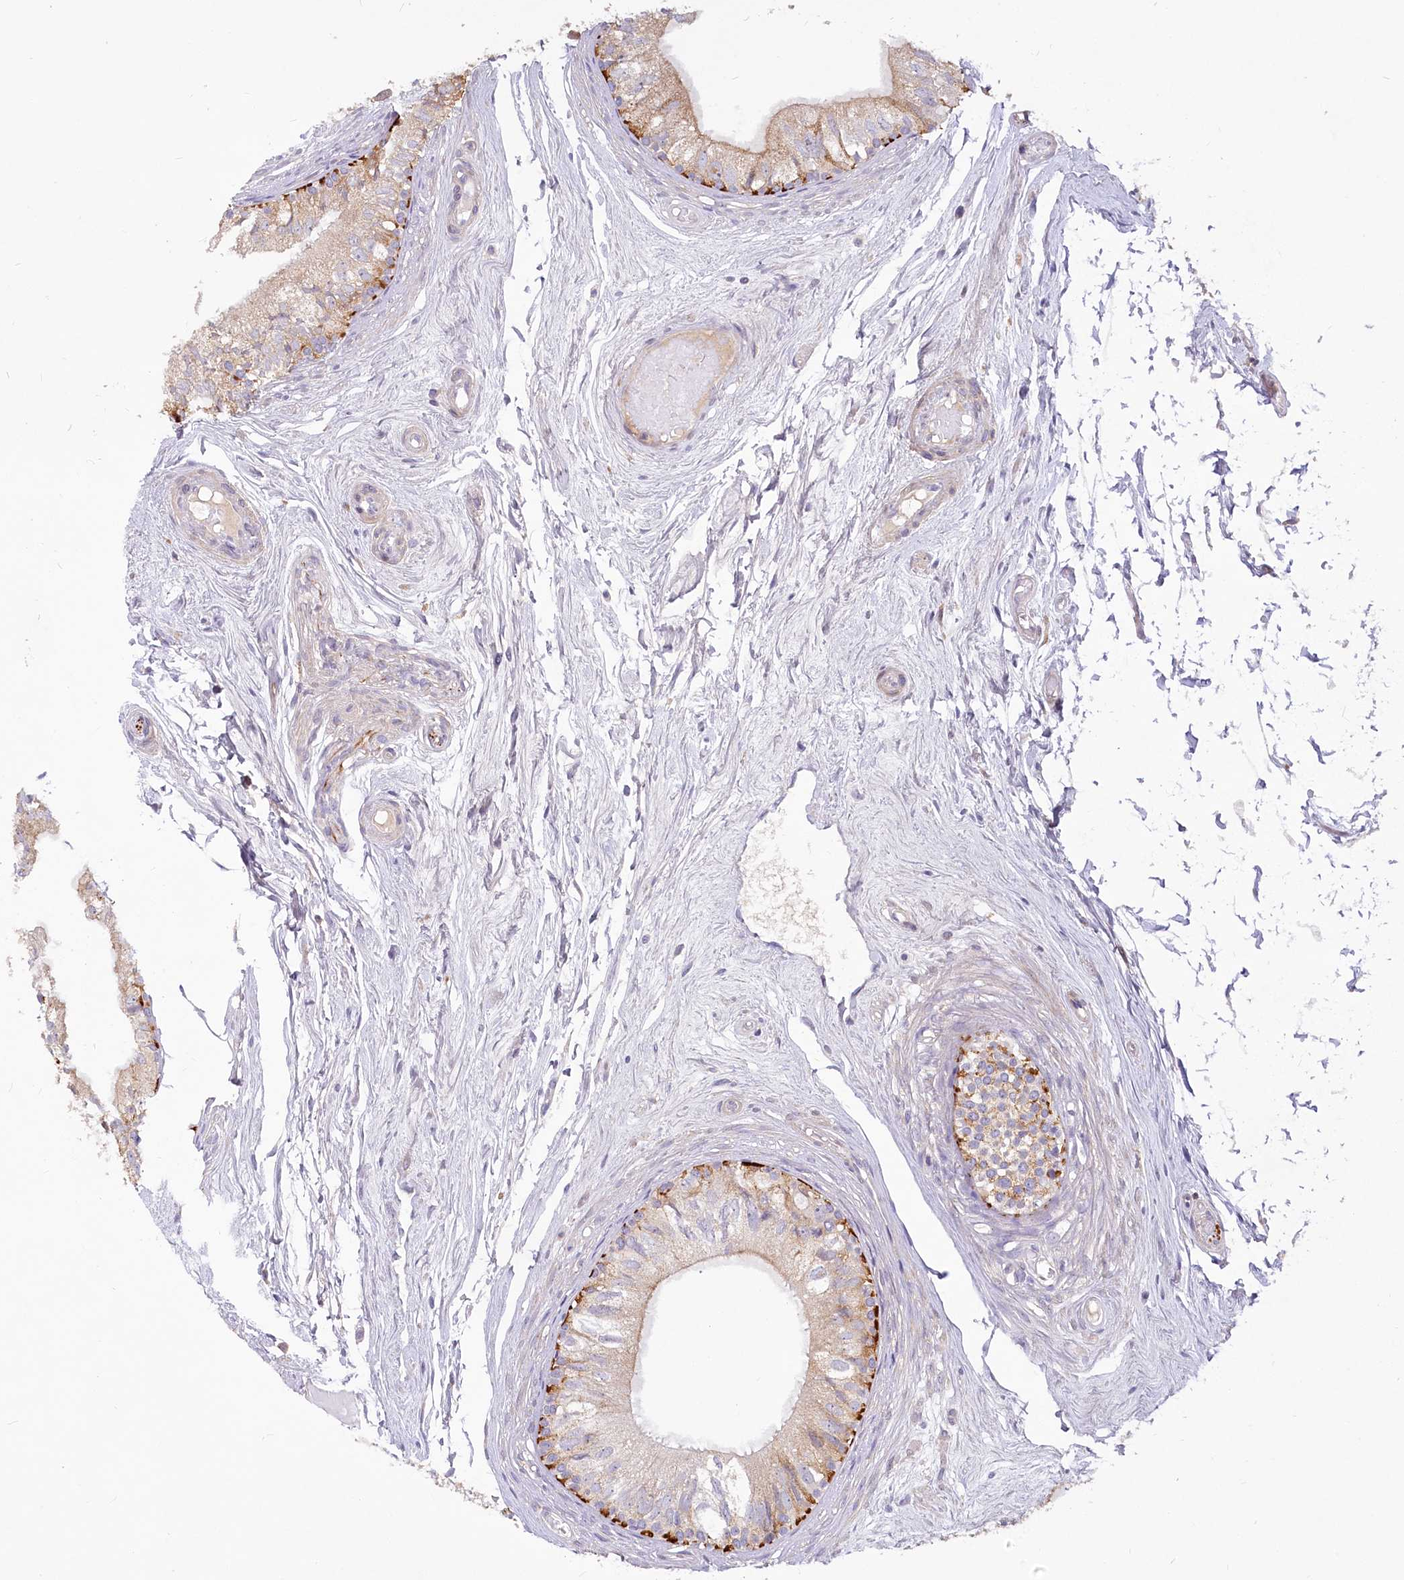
{"staining": {"intensity": "moderate", "quantity": "<25%", "location": "cytoplasmic/membranous"}, "tissue": "epididymis", "cell_type": "Glandular cells", "image_type": "normal", "snomed": [{"axis": "morphology", "description": "Normal tissue, NOS"}, {"axis": "topography", "description": "Epididymis"}], "caption": "A histopathology image of epididymis stained for a protein demonstrates moderate cytoplasmic/membranous brown staining in glandular cells. (DAB IHC, brown staining for protein, blue staining for nuclei).", "gene": "EFHC2", "patient": {"sex": "male", "age": 79}}